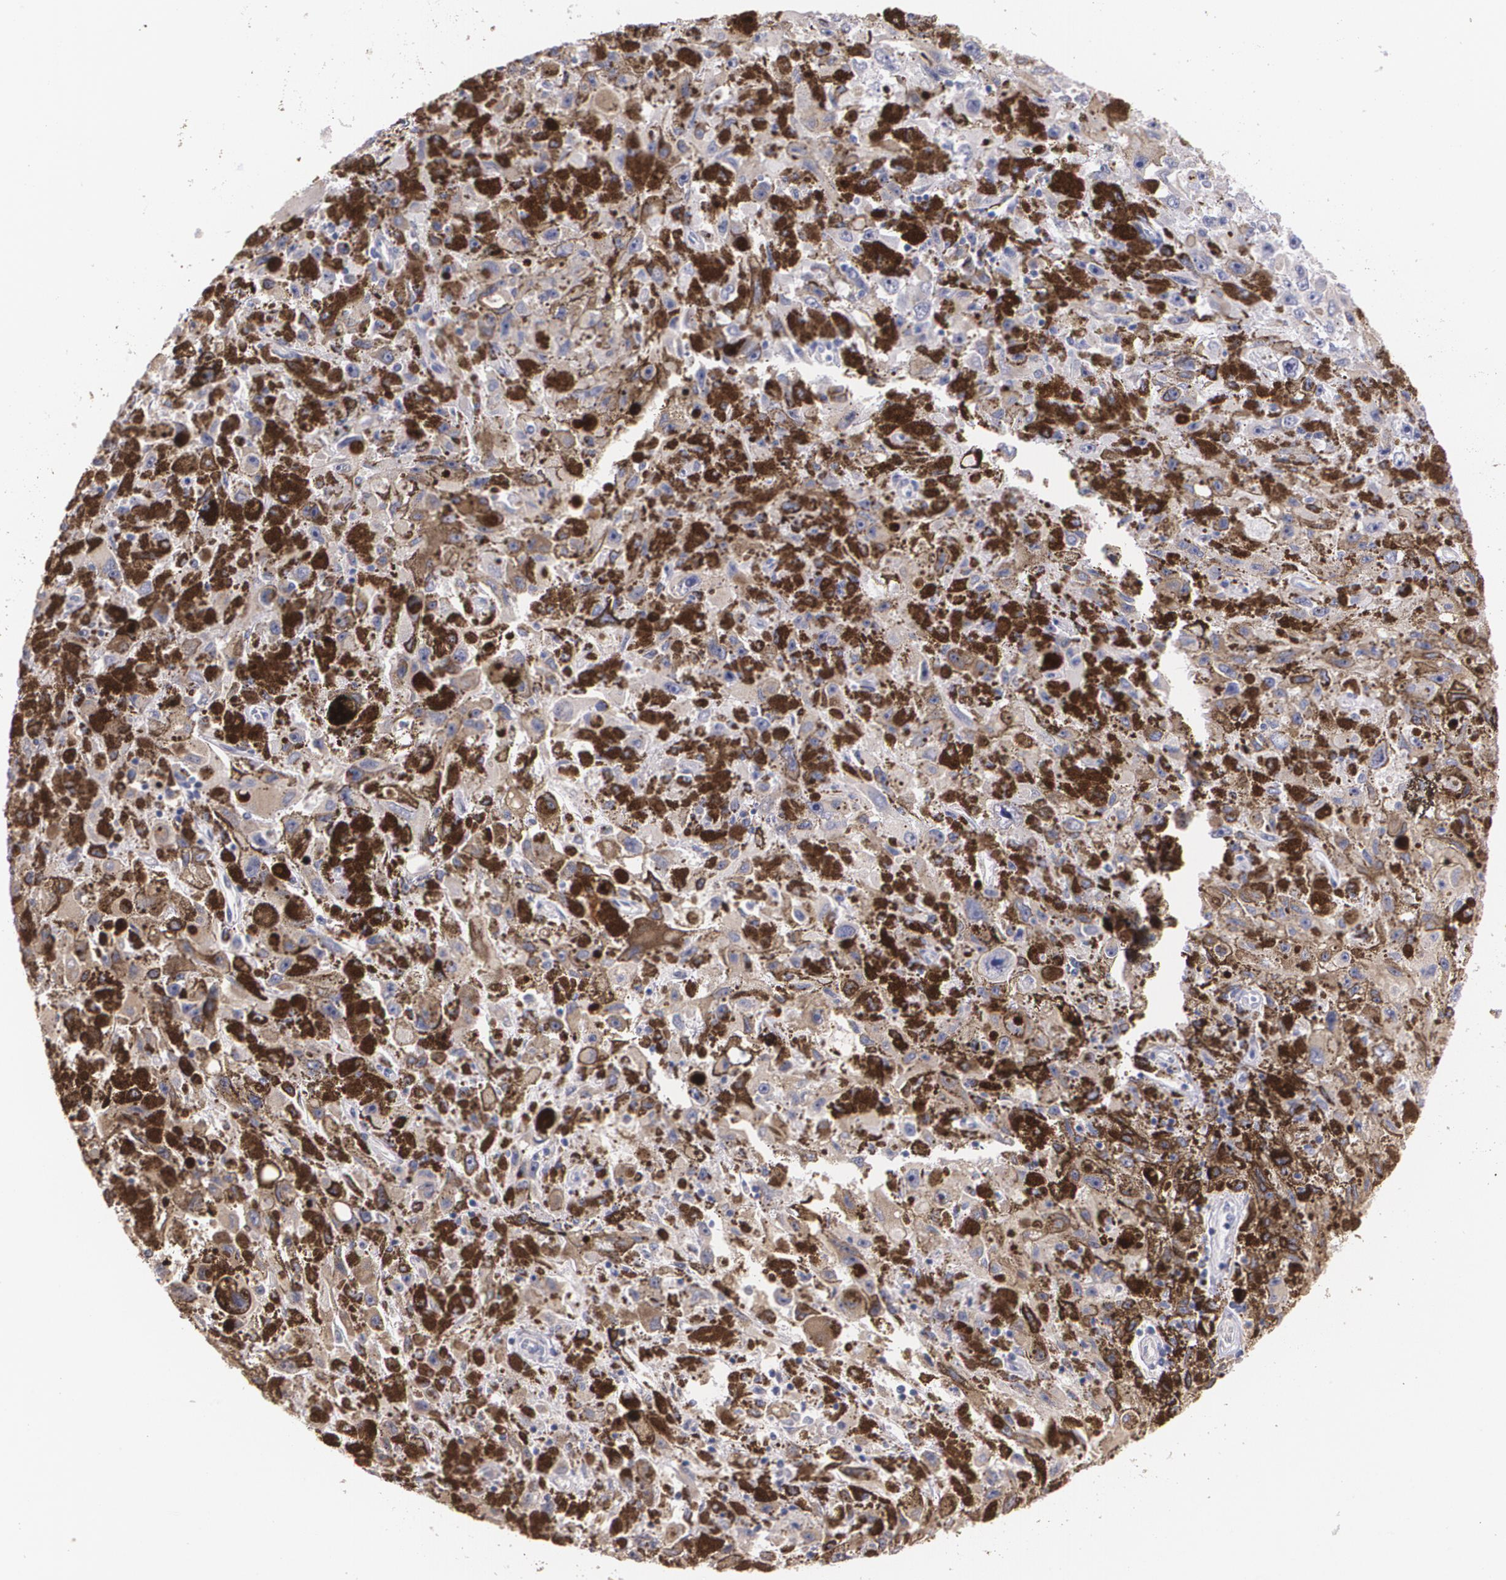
{"staining": {"intensity": "negative", "quantity": "none", "location": "none"}, "tissue": "melanoma", "cell_type": "Tumor cells", "image_type": "cancer", "snomed": [{"axis": "morphology", "description": "Malignant melanoma, NOS"}, {"axis": "topography", "description": "Skin"}], "caption": "A photomicrograph of human melanoma is negative for staining in tumor cells.", "gene": "AMBP", "patient": {"sex": "female", "age": 104}}